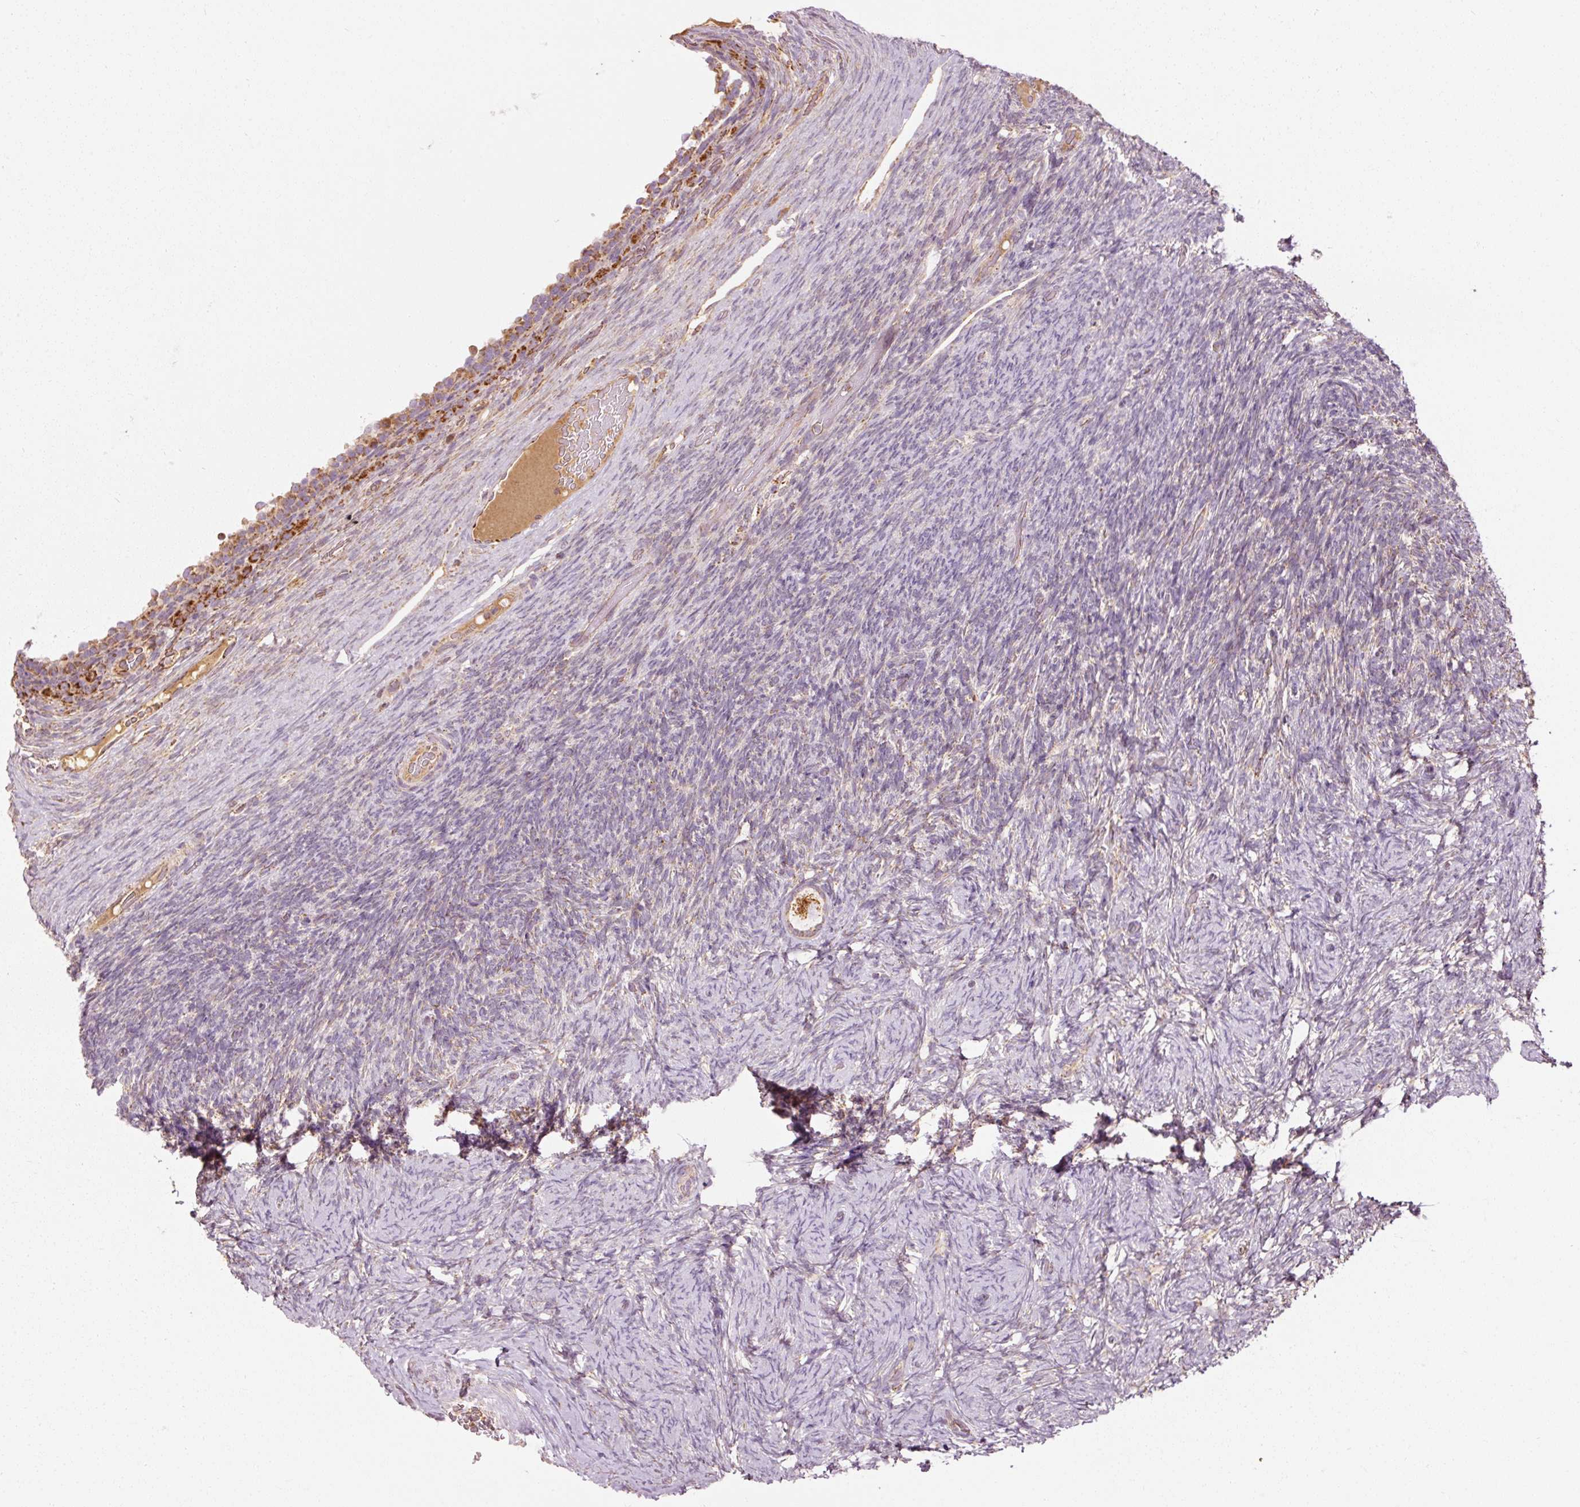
{"staining": {"intensity": "moderate", "quantity": ">75%", "location": "cytoplasmic/membranous"}, "tissue": "ovary", "cell_type": "Follicle cells", "image_type": "normal", "snomed": [{"axis": "morphology", "description": "Normal tissue, NOS"}, {"axis": "topography", "description": "Ovary"}], "caption": "Immunohistochemistry histopathology image of unremarkable human ovary stained for a protein (brown), which demonstrates medium levels of moderate cytoplasmic/membranous expression in about >75% of follicle cells.", "gene": "NDUFB4", "patient": {"sex": "female", "age": 34}}